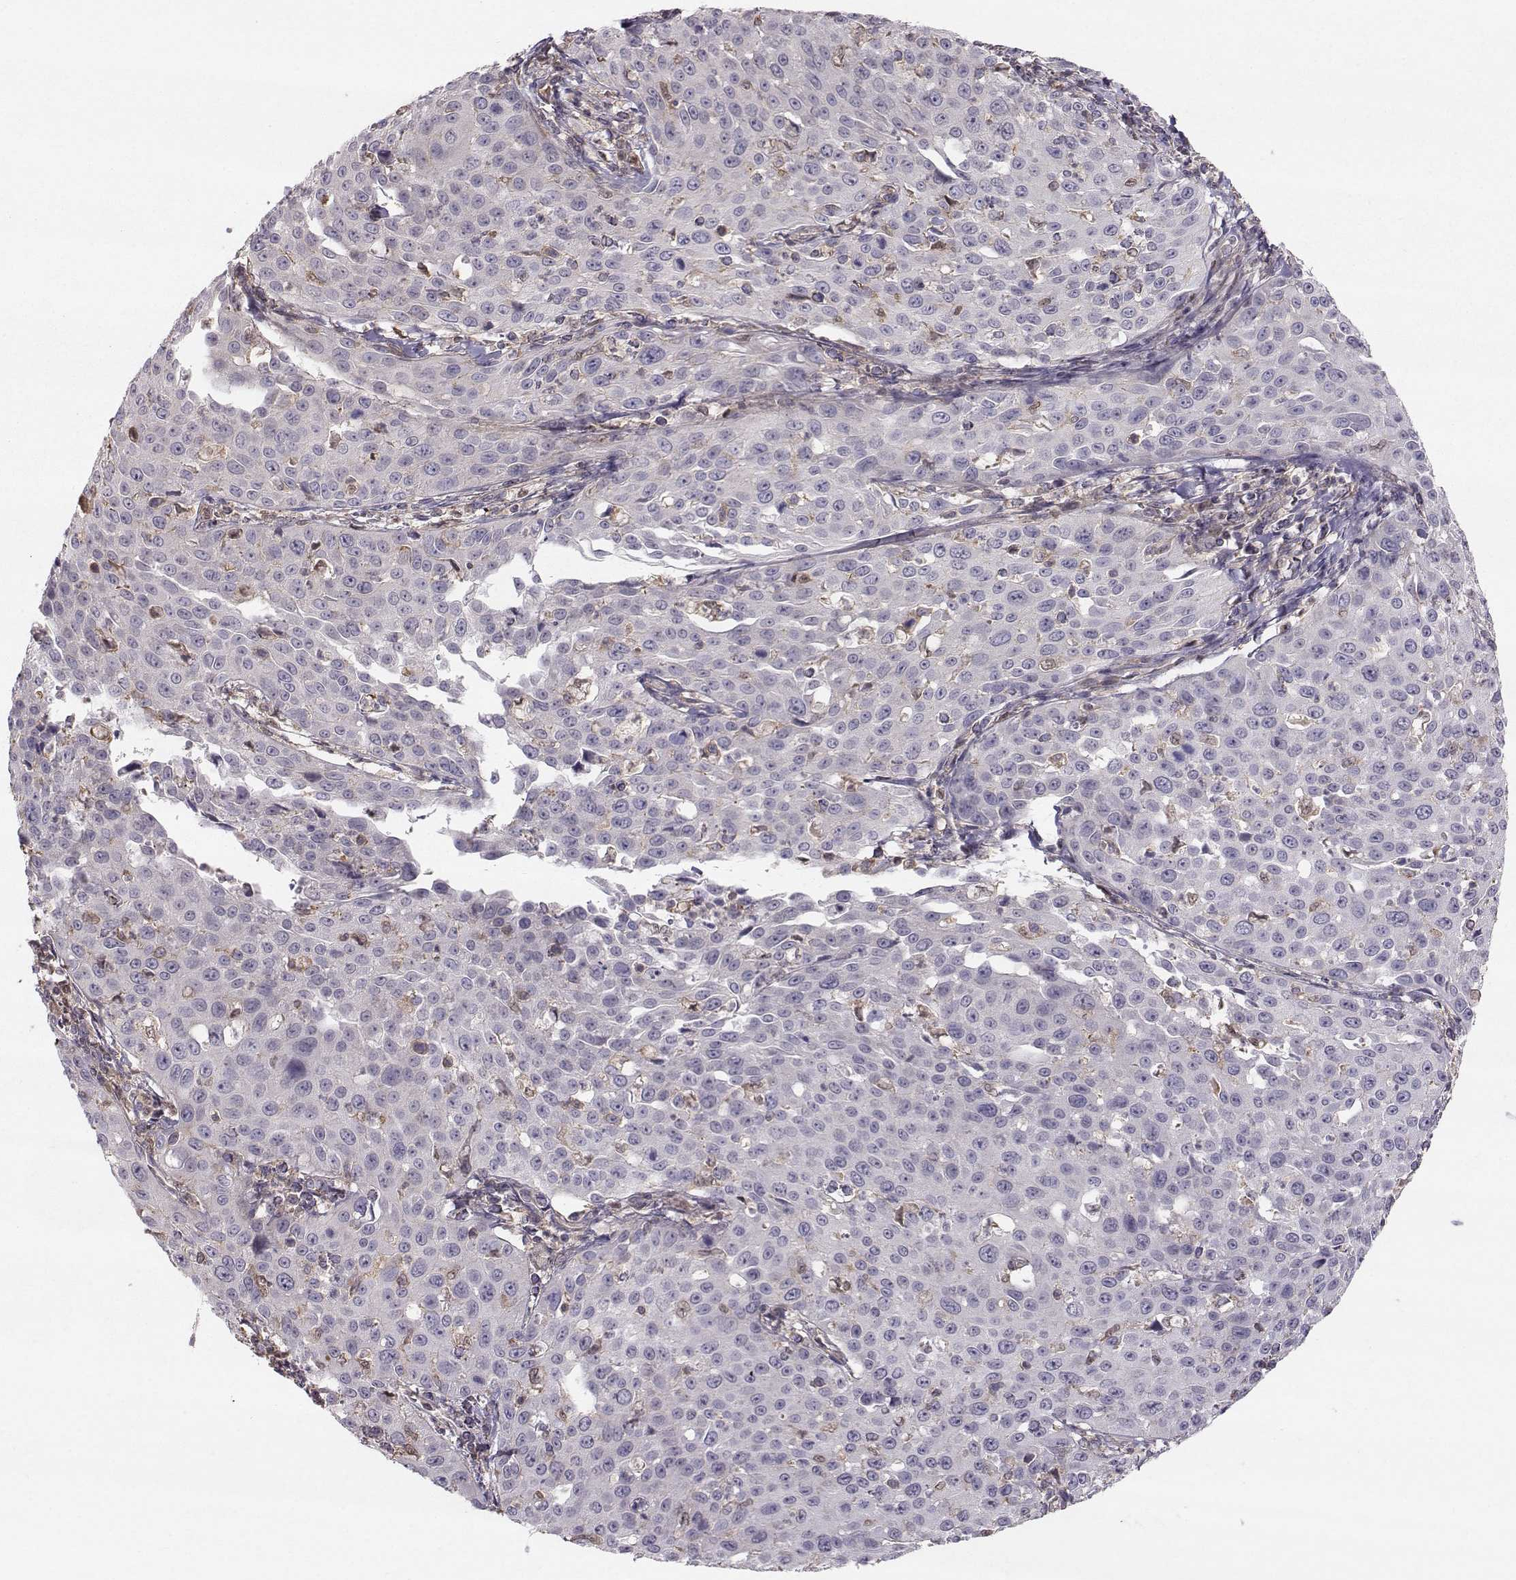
{"staining": {"intensity": "negative", "quantity": "none", "location": "none"}, "tissue": "cervical cancer", "cell_type": "Tumor cells", "image_type": "cancer", "snomed": [{"axis": "morphology", "description": "Squamous cell carcinoma, NOS"}, {"axis": "topography", "description": "Cervix"}], "caption": "Immunohistochemistry (IHC) image of cervical cancer stained for a protein (brown), which displays no staining in tumor cells.", "gene": "ASB16", "patient": {"sex": "female", "age": 26}}